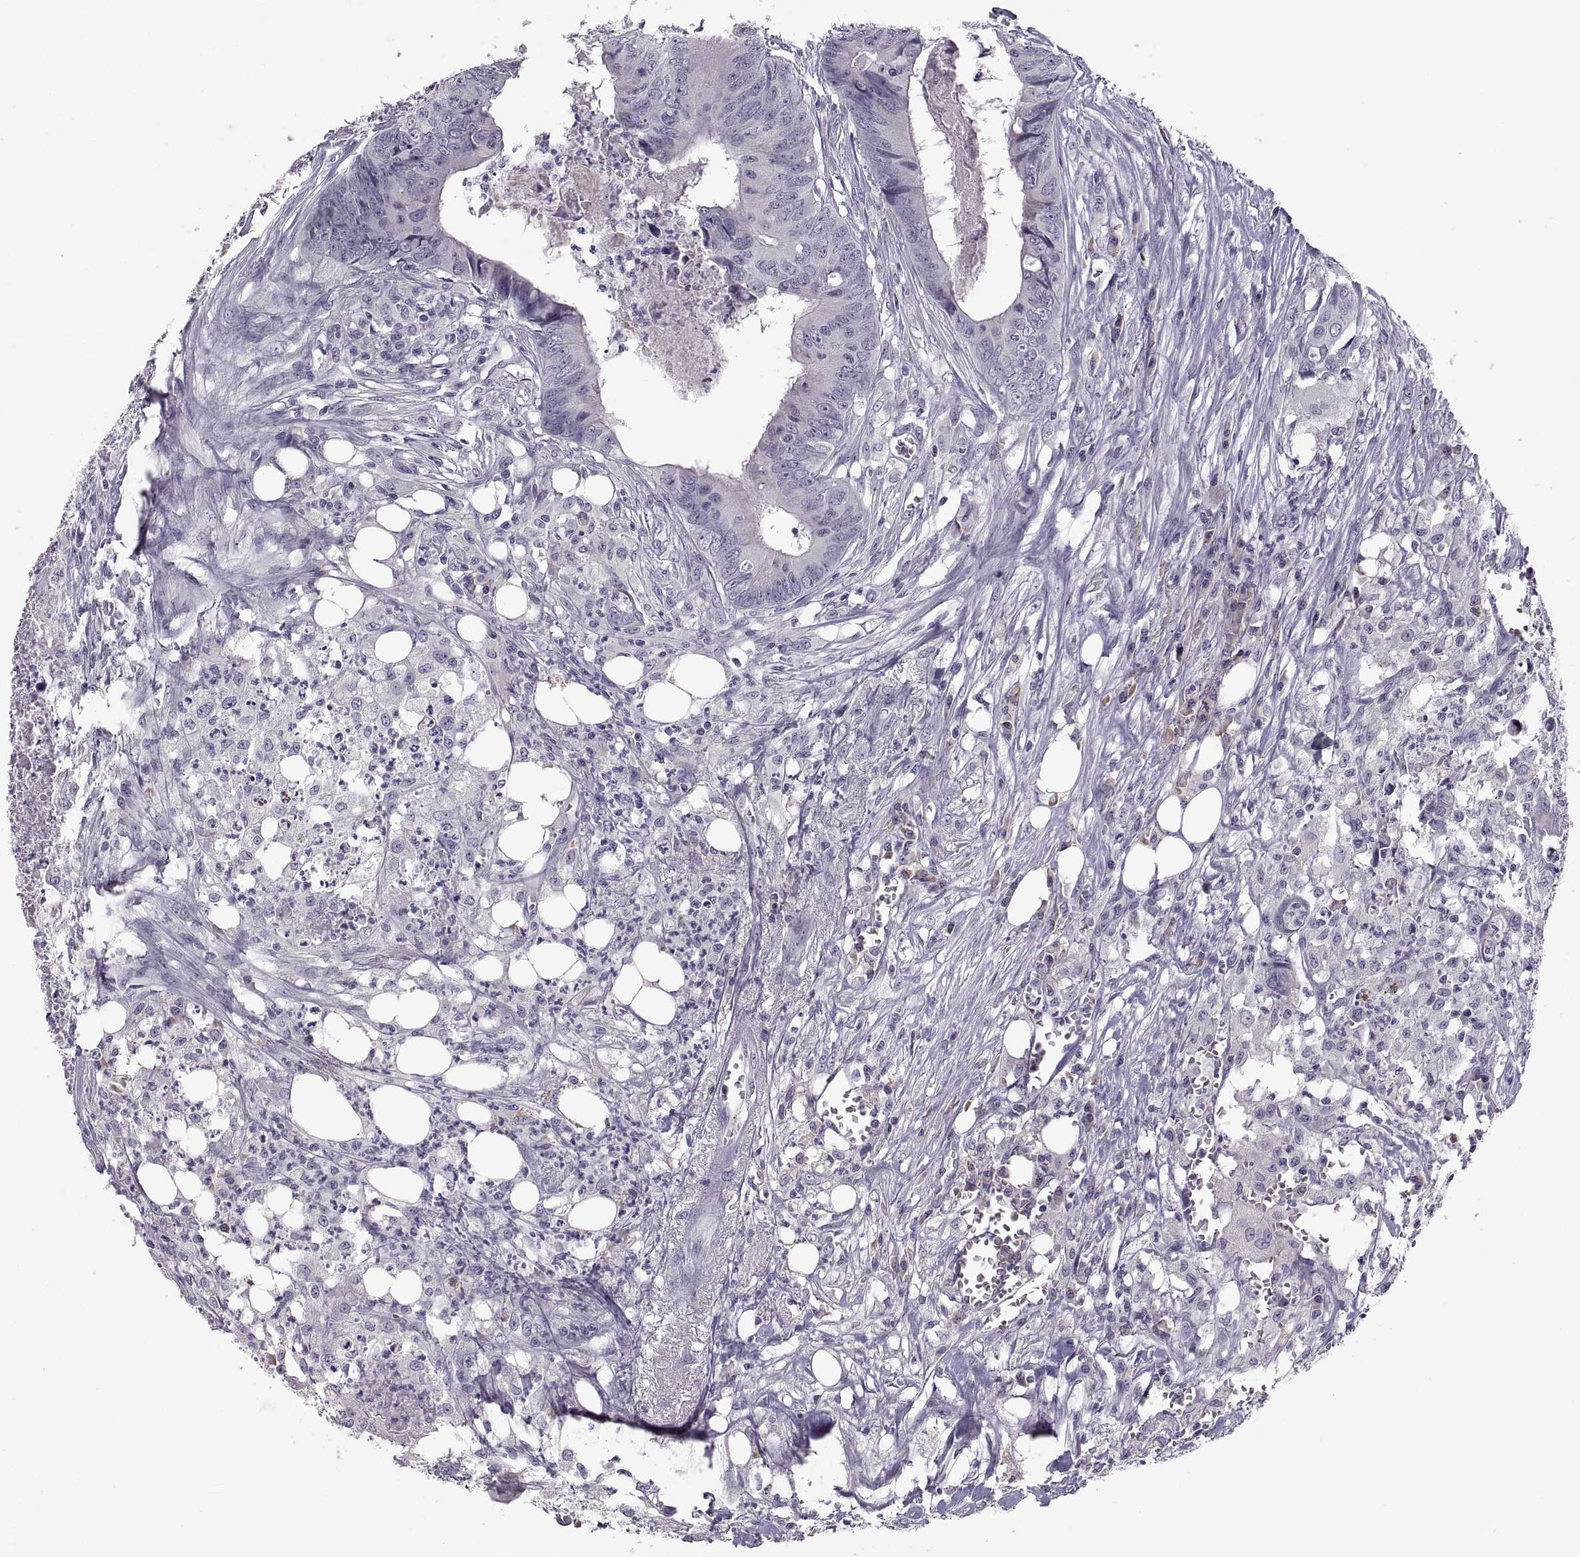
{"staining": {"intensity": "negative", "quantity": "none", "location": "none"}, "tissue": "colorectal cancer", "cell_type": "Tumor cells", "image_type": "cancer", "snomed": [{"axis": "morphology", "description": "Adenocarcinoma, NOS"}, {"axis": "topography", "description": "Colon"}], "caption": "High magnification brightfield microscopy of colorectal cancer (adenocarcinoma) stained with DAB (3,3'-diaminobenzidine) (brown) and counterstained with hematoxylin (blue): tumor cells show no significant staining.", "gene": "MAGEB18", "patient": {"sex": "male", "age": 84}}